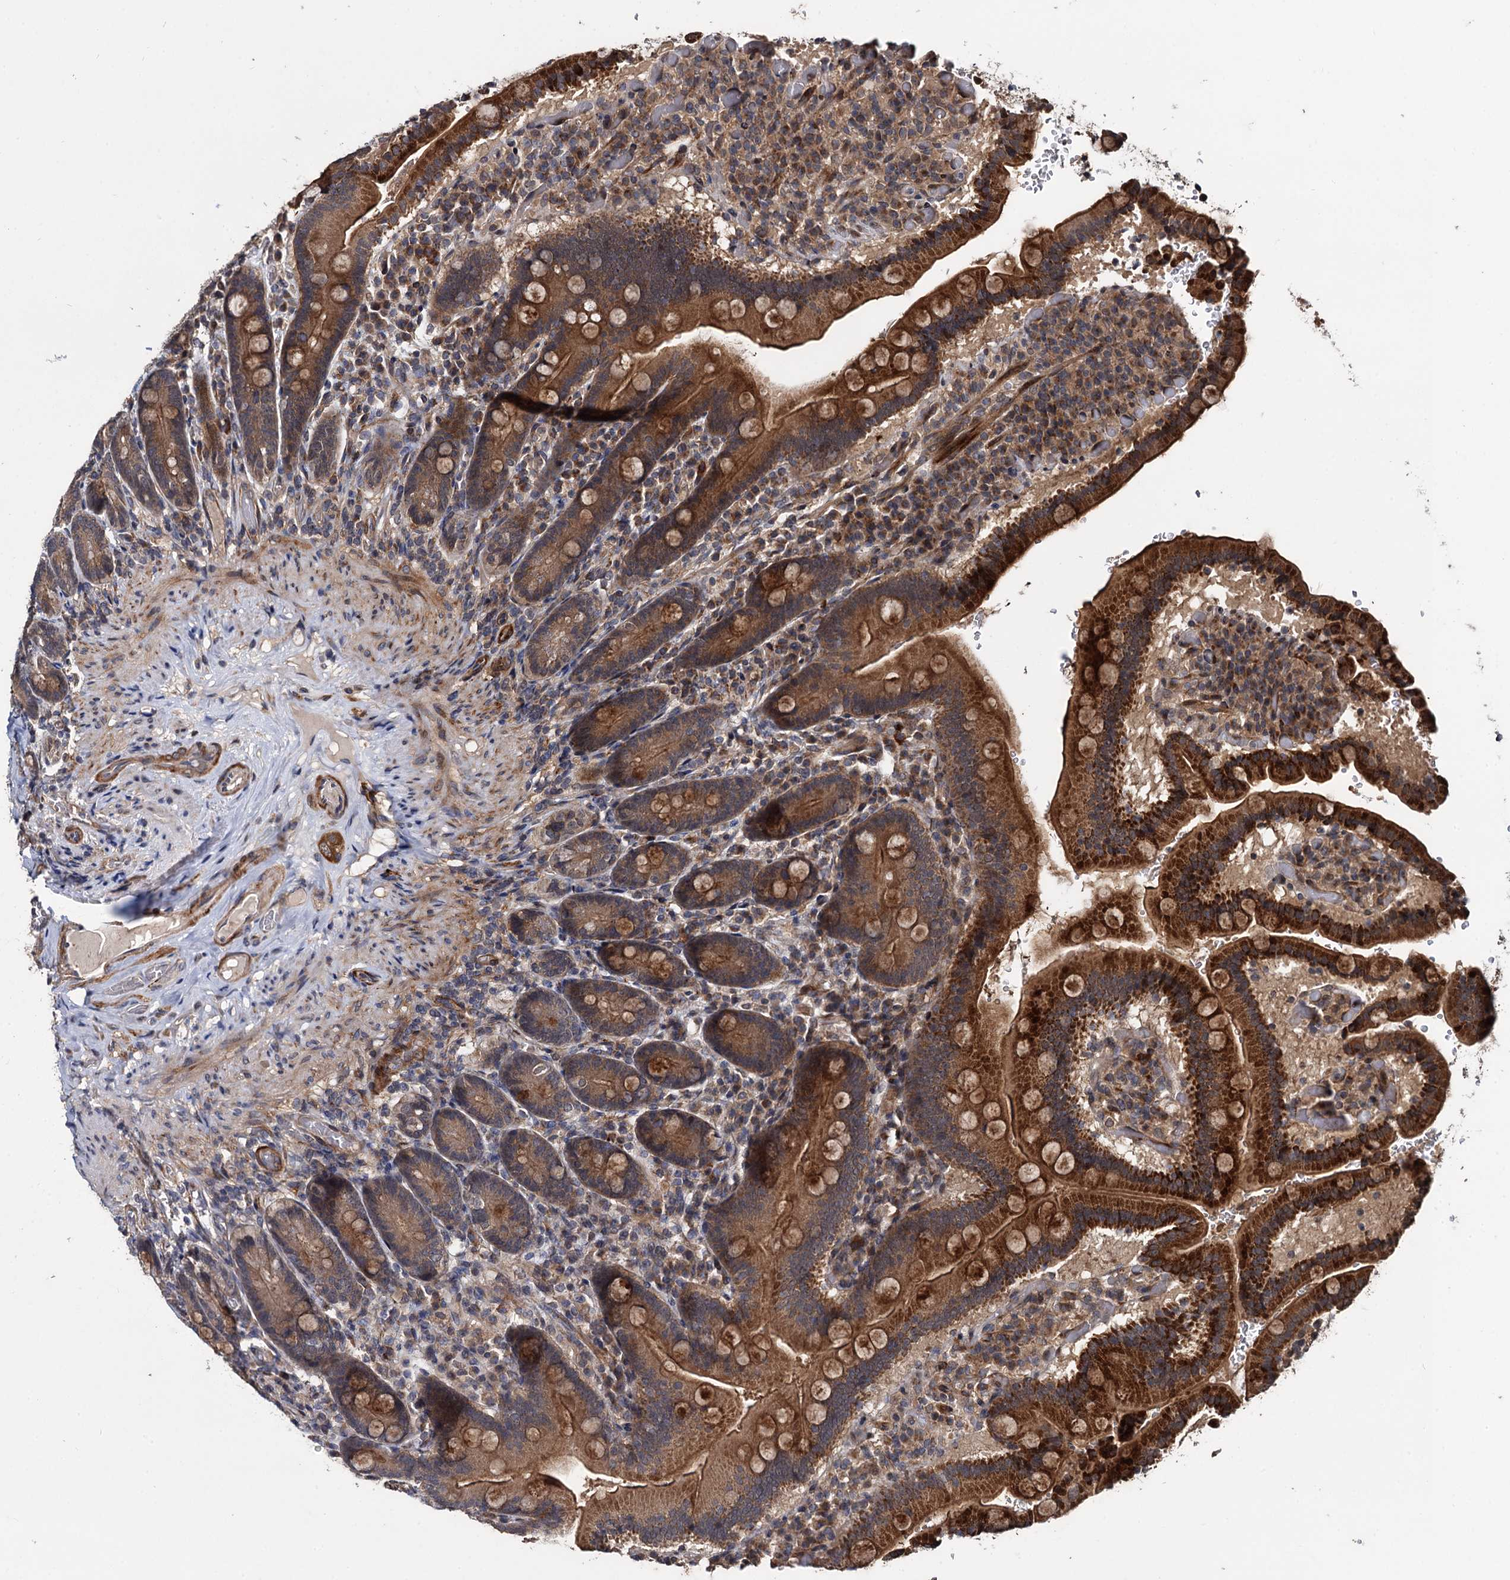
{"staining": {"intensity": "strong", "quantity": ">75%", "location": "cytoplasmic/membranous"}, "tissue": "duodenum", "cell_type": "Glandular cells", "image_type": "normal", "snomed": [{"axis": "morphology", "description": "Normal tissue, NOS"}, {"axis": "topography", "description": "Duodenum"}], "caption": "This histopathology image shows normal duodenum stained with immunohistochemistry (IHC) to label a protein in brown. The cytoplasmic/membranous of glandular cells show strong positivity for the protein. Nuclei are counter-stained blue.", "gene": "ARHGAP42", "patient": {"sex": "female", "age": 62}}